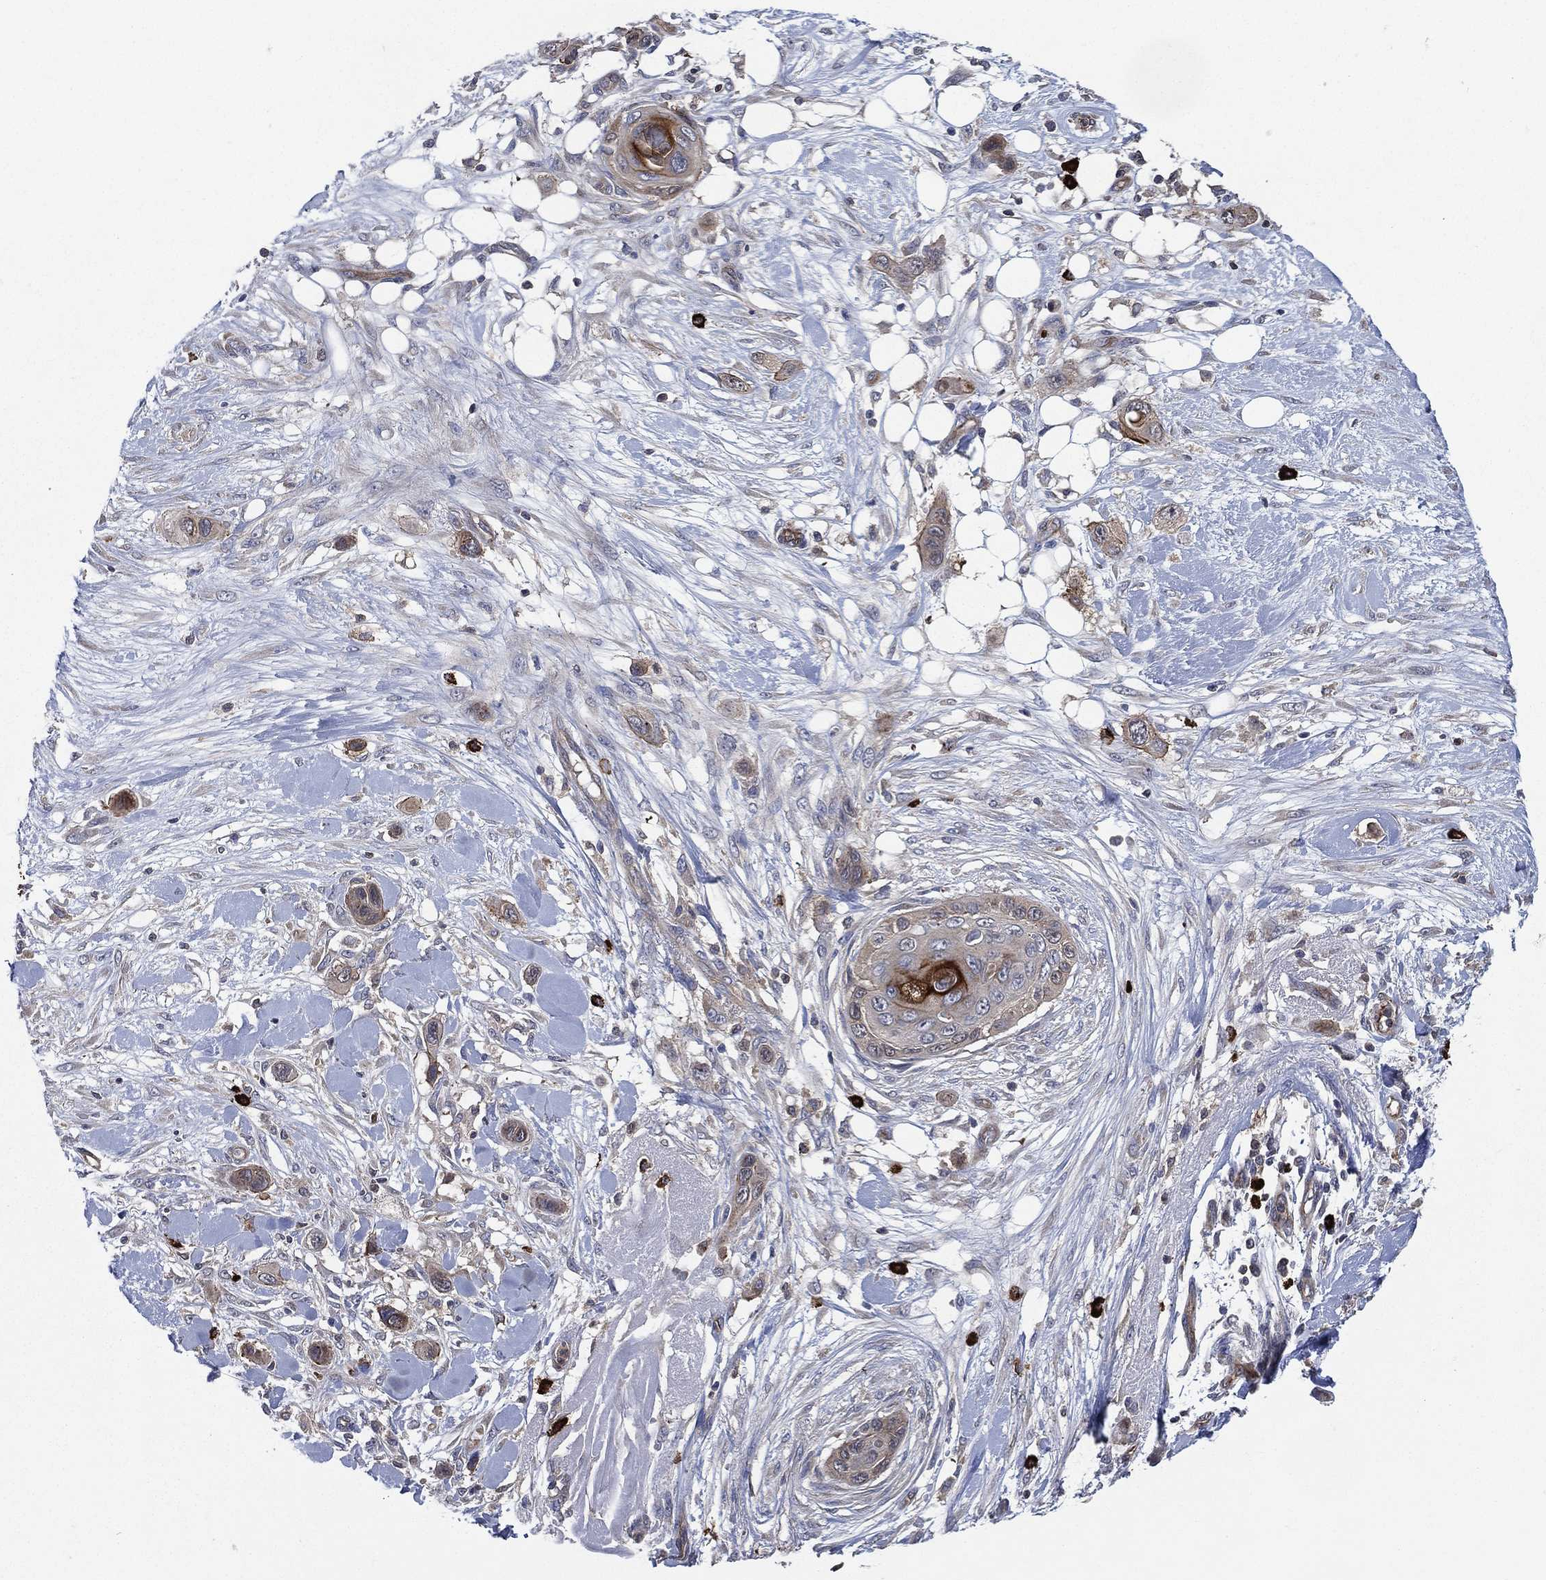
{"staining": {"intensity": "strong", "quantity": "<25%", "location": "cytoplasmic/membranous"}, "tissue": "skin cancer", "cell_type": "Tumor cells", "image_type": "cancer", "snomed": [{"axis": "morphology", "description": "Squamous cell carcinoma, NOS"}, {"axis": "topography", "description": "Skin"}], "caption": "Brown immunohistochemical staining in skin cancer (squamous cell carcinoma) shows strong cytoplasmic/membranous positivity in approximately <25% of tumor cells.", "gene": "SMPD3", "patient": {"sex": "male", "age": 79}}